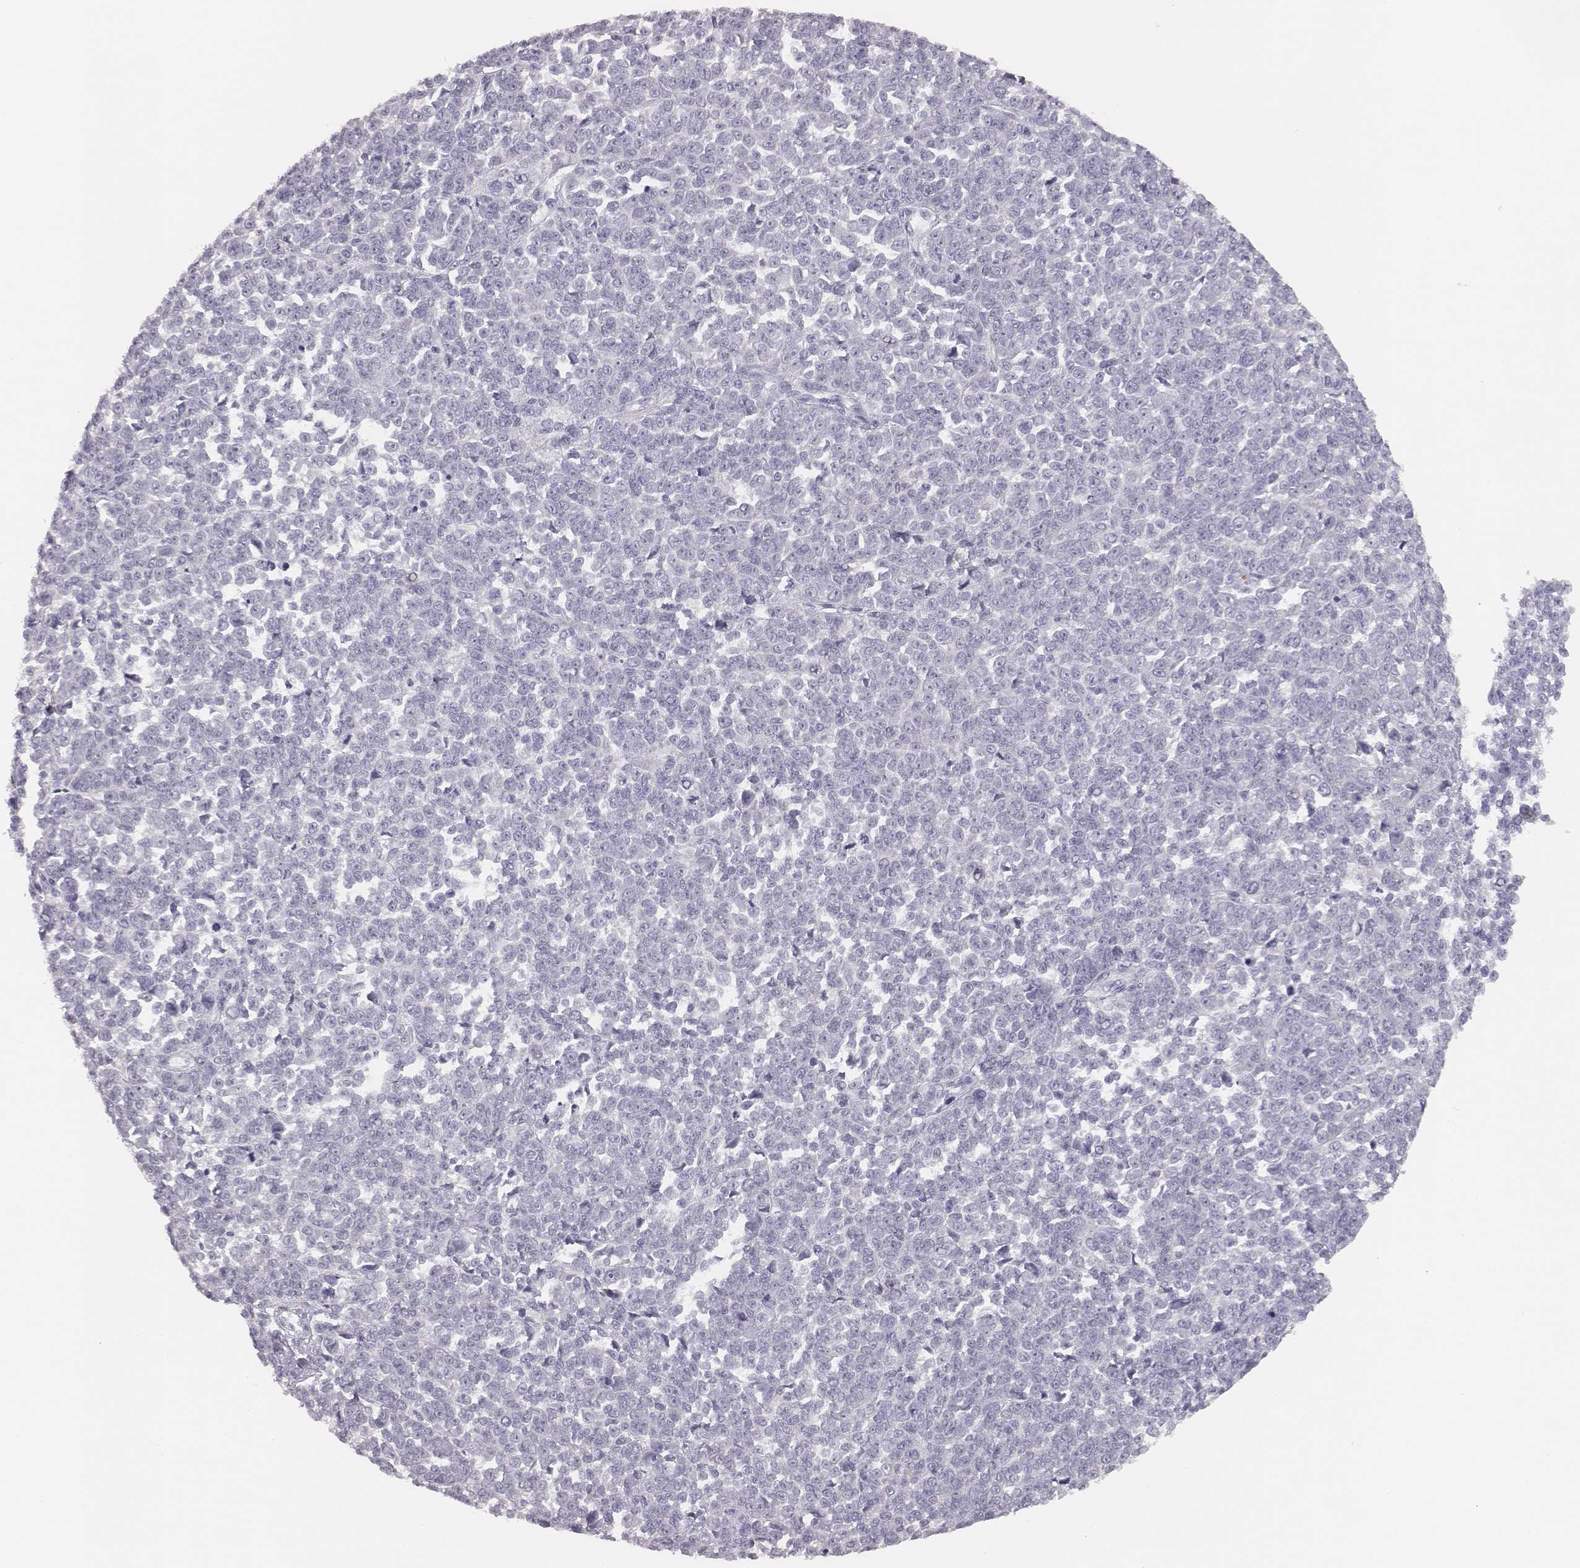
{"staining": {"intensity": "negative", "quantity": "none", "location": "none"}, "tissue": "melanoma", "cell_type": "Tumor cells", "image_type": "cancer", "snomed": [{"axis": "morphology", "description": "Malignant melanoma, NOS"}, {"axis": "topography", "description": "Skin"}], "caption": "DAB immunohistochemical staining of human malignant melanoma shows no significant staining in tumor cells.", "gene": "MYH6", "patient": {"sex": "female", "age": 95}}